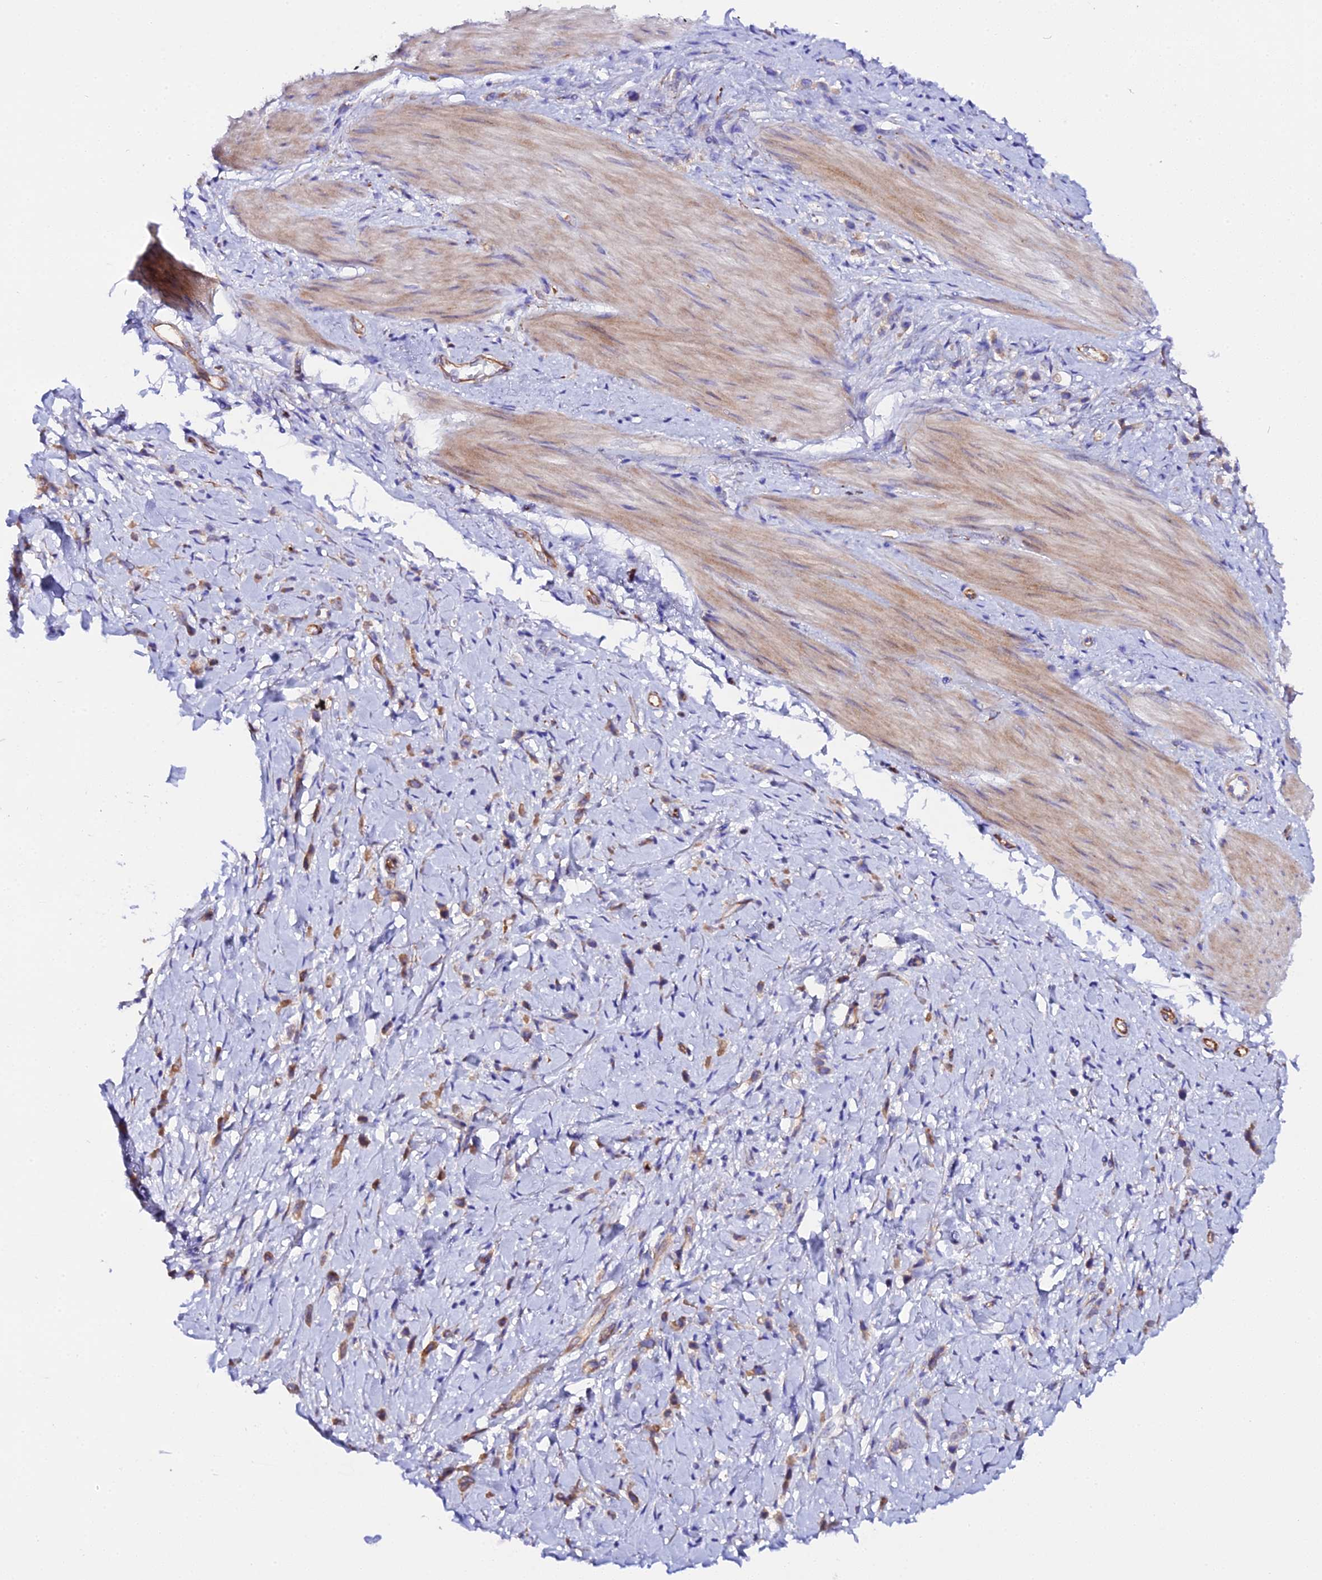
{"staining": {"intensity": "moderate", "quantity": ">75%", "location": "cytoplasmic/membranous"}, "tissue": "stomach cancer", "cell_type": "Tumor cells", "image_type": "cancer", "snomed": [{"axis": "morphology", "description": "Adenocarcinoma, NOS"}, {"axis": "topography", "description": "Stomach"}], "caption": "An immunohistochemistry (IHC) photomicrograph of neoplastic tissue is shown. Protein staining in brown shows moderate cytoplasmic/membranous positivity in stomach cancer within tumor cells.", "gene": "CFAP45", "patient": {"sex": "female", "age": 65}}